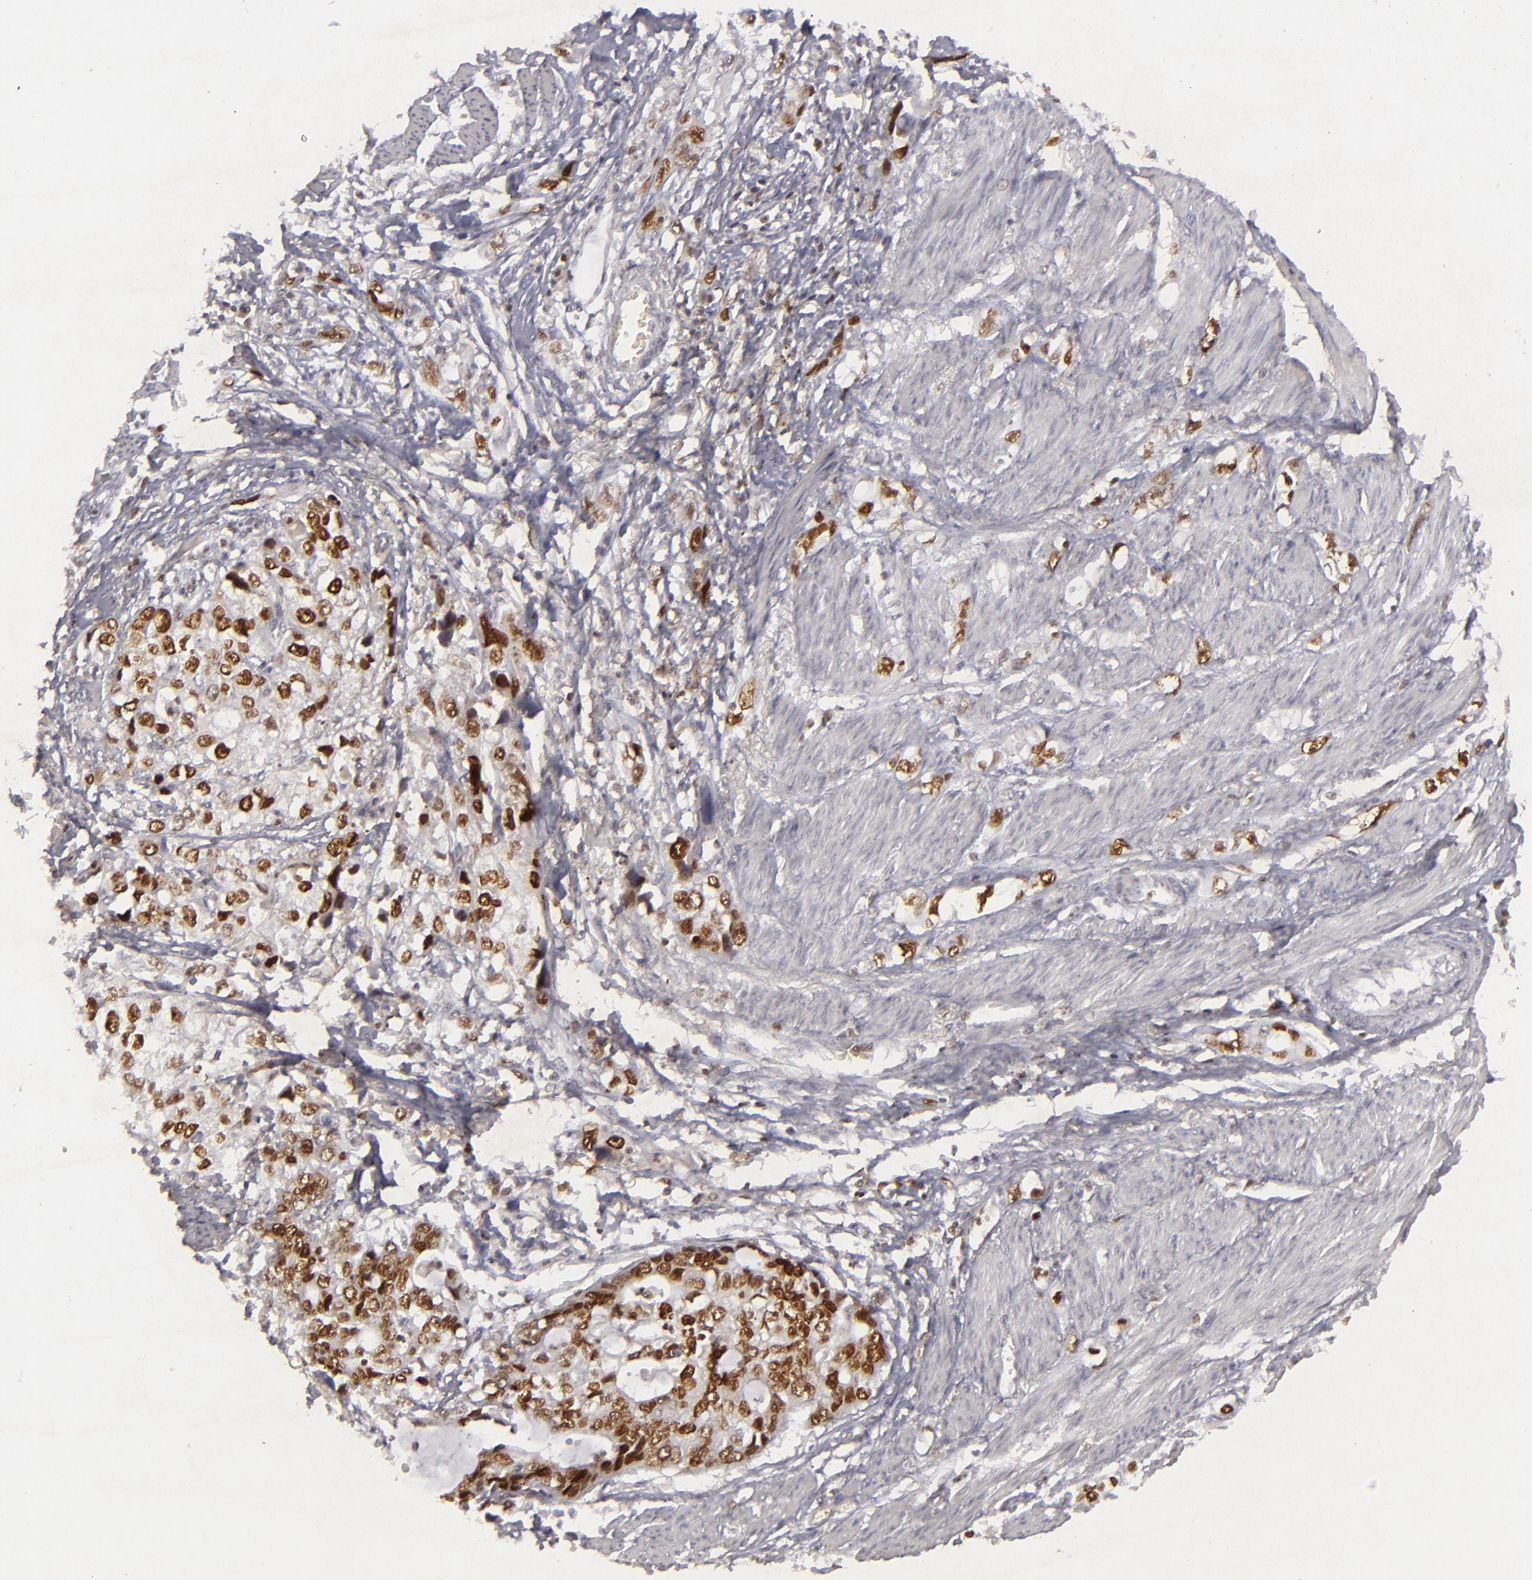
{"staining": {"intensity": "strong", "quantity": ">75%", "location": "nuclear"}, "tissue": "stomach cancer", "cell_type": "Tumor cells", "image_type": "cancer", "snomed": [{"axis": "morphology", "description": "Adenocarcinoma, NOS"}, {"axis": "topography", "description": "Stomach, upper"}], "caption": "A high amount of strong nuclear positivity is seen in about >75% of tumor cells in stomach adenocarcinoma tissue.", "gene": "FEN1", "patient": {"sex": "female", "age": 52}}